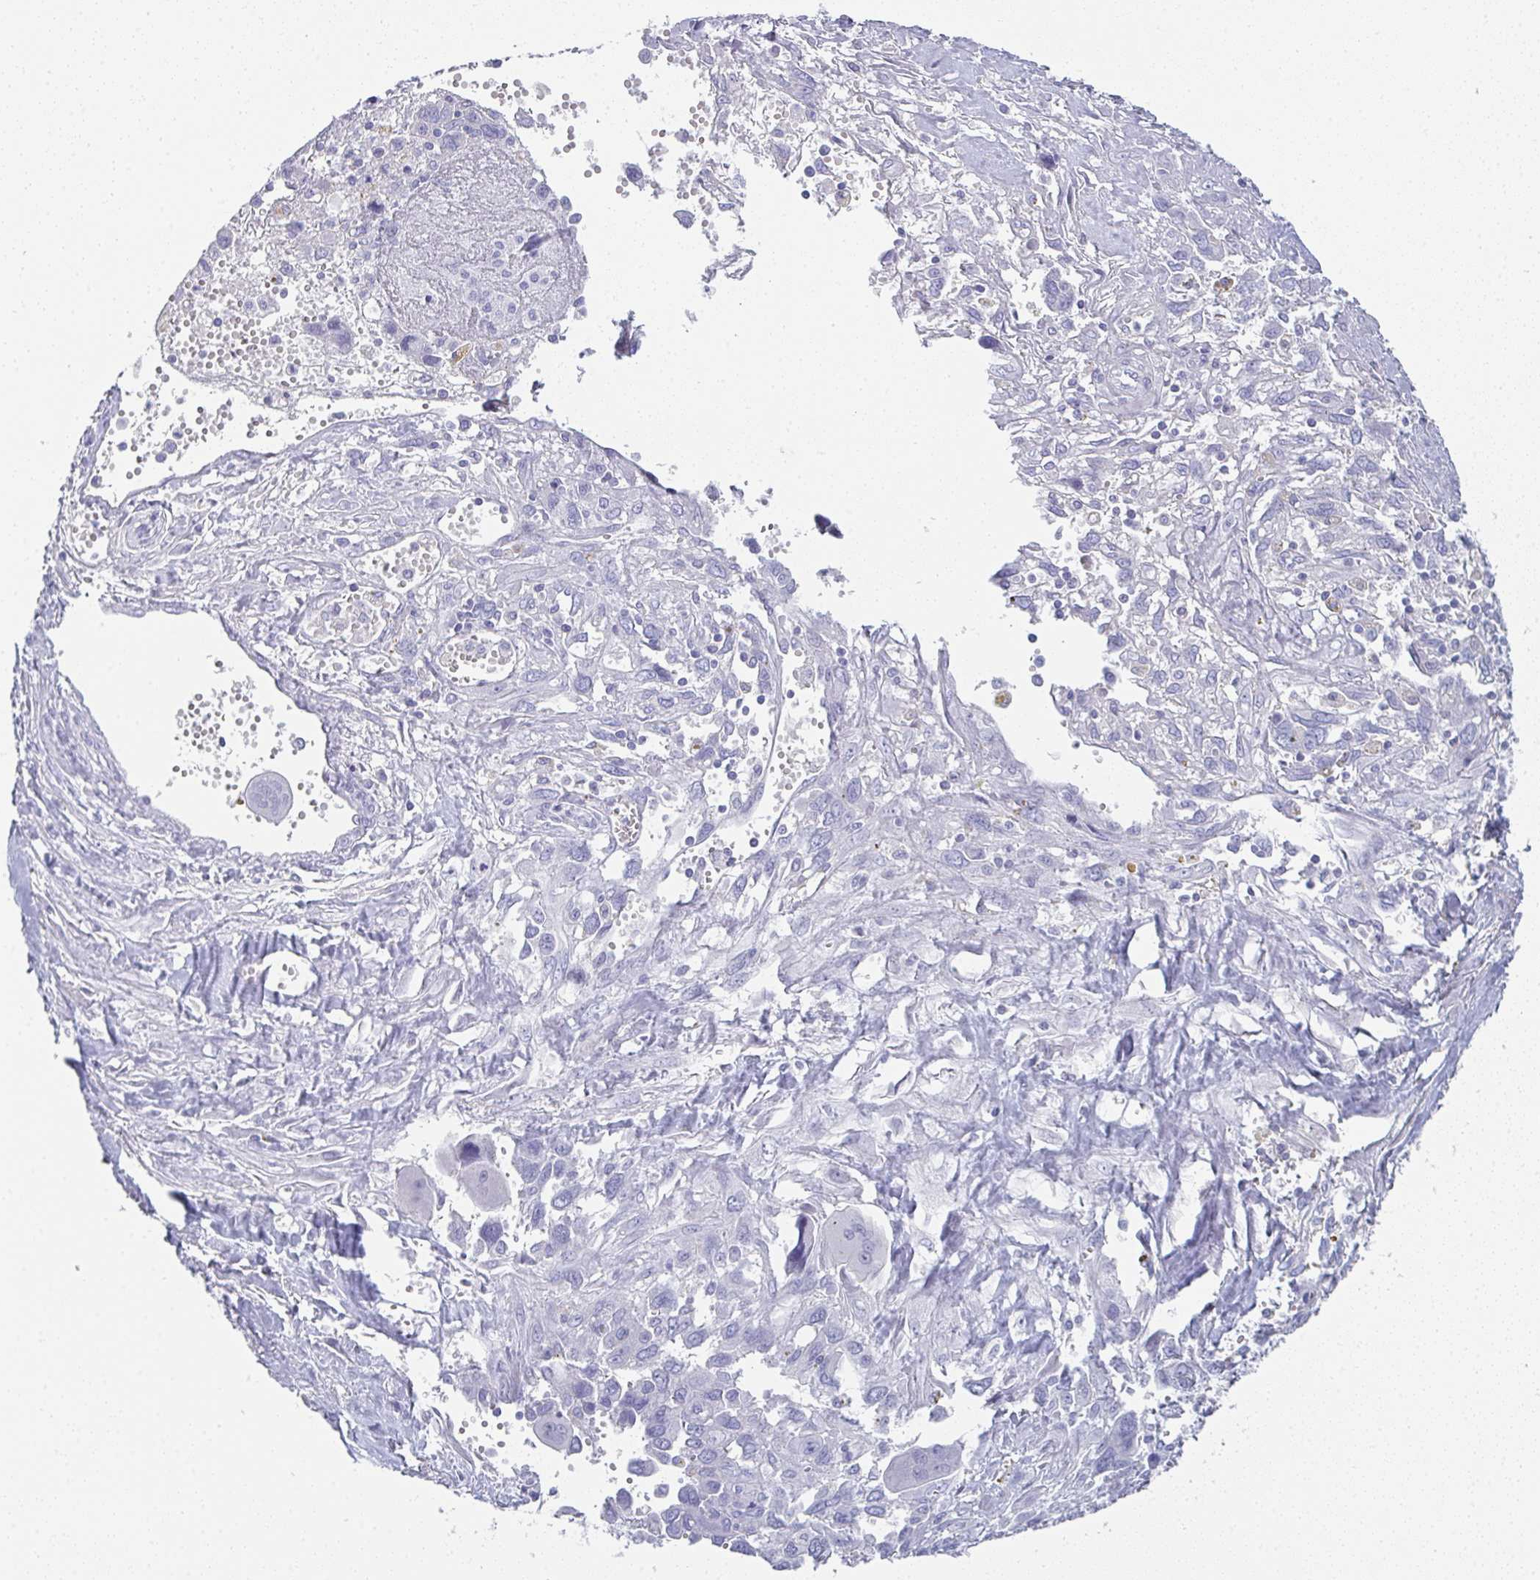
{"staining": {"intensity": "negative", "quantity": "none", "location": "none"}, "tissue": "pancreatic cancer", "cell_type": "Tumor cells", "image_type": "cancer", "snomed": [{"axis": "morphology", "description": "Adenocarcinoma, NOS"}, {"axis": "topography", "description": "Pancreas"}], "caption": "Tumor cells are negative for brown protein staining in adenocarcinoma (pancreatic).", "gene": "SYCP1", "patient": {"sex": "female", "age": 47}}